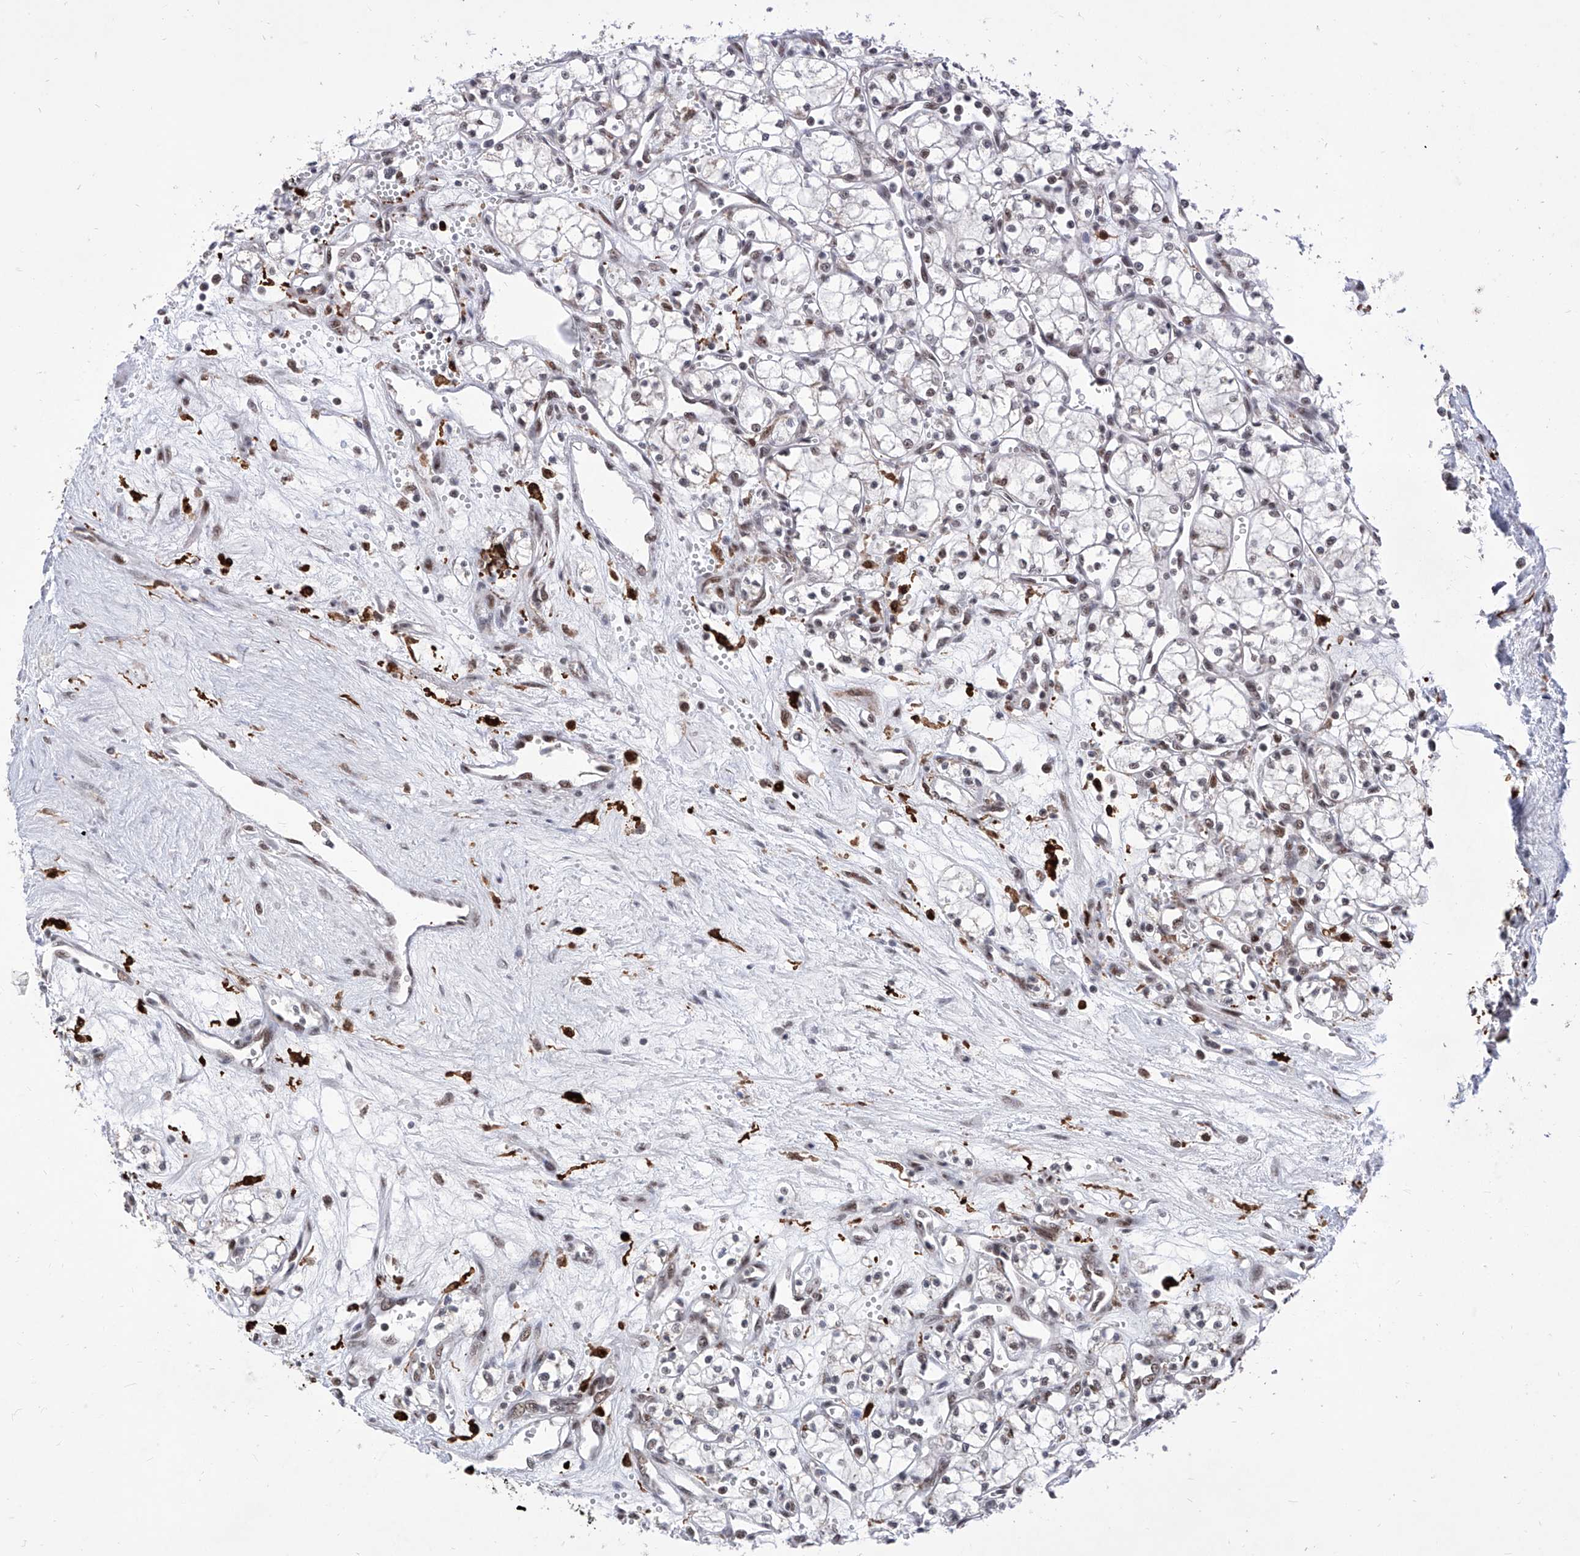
{"staining": {"intensity": "weak", "quantity": "25%-75%", "location": "nuclear"}, "tissue": "renal cancer", "cell_type": "Tumor cells", "image_type": "cancer", "snomed": [{"axis": "morphology", "description": "Adenocarcinoma, NOS"}, {"axis": "topography", "description": "Kidney"}], "caption": "Renal cancer (adenocarcinoma) tissue exhibits weak nuclear staining in approximately 25%-75% of tumor cells, visualized by immunohistochemistry. (DAB IHC with brightfield microscopy, high magnification).", "gene": "PHF5A", "patient": {"sex": "male", "age": 59}}